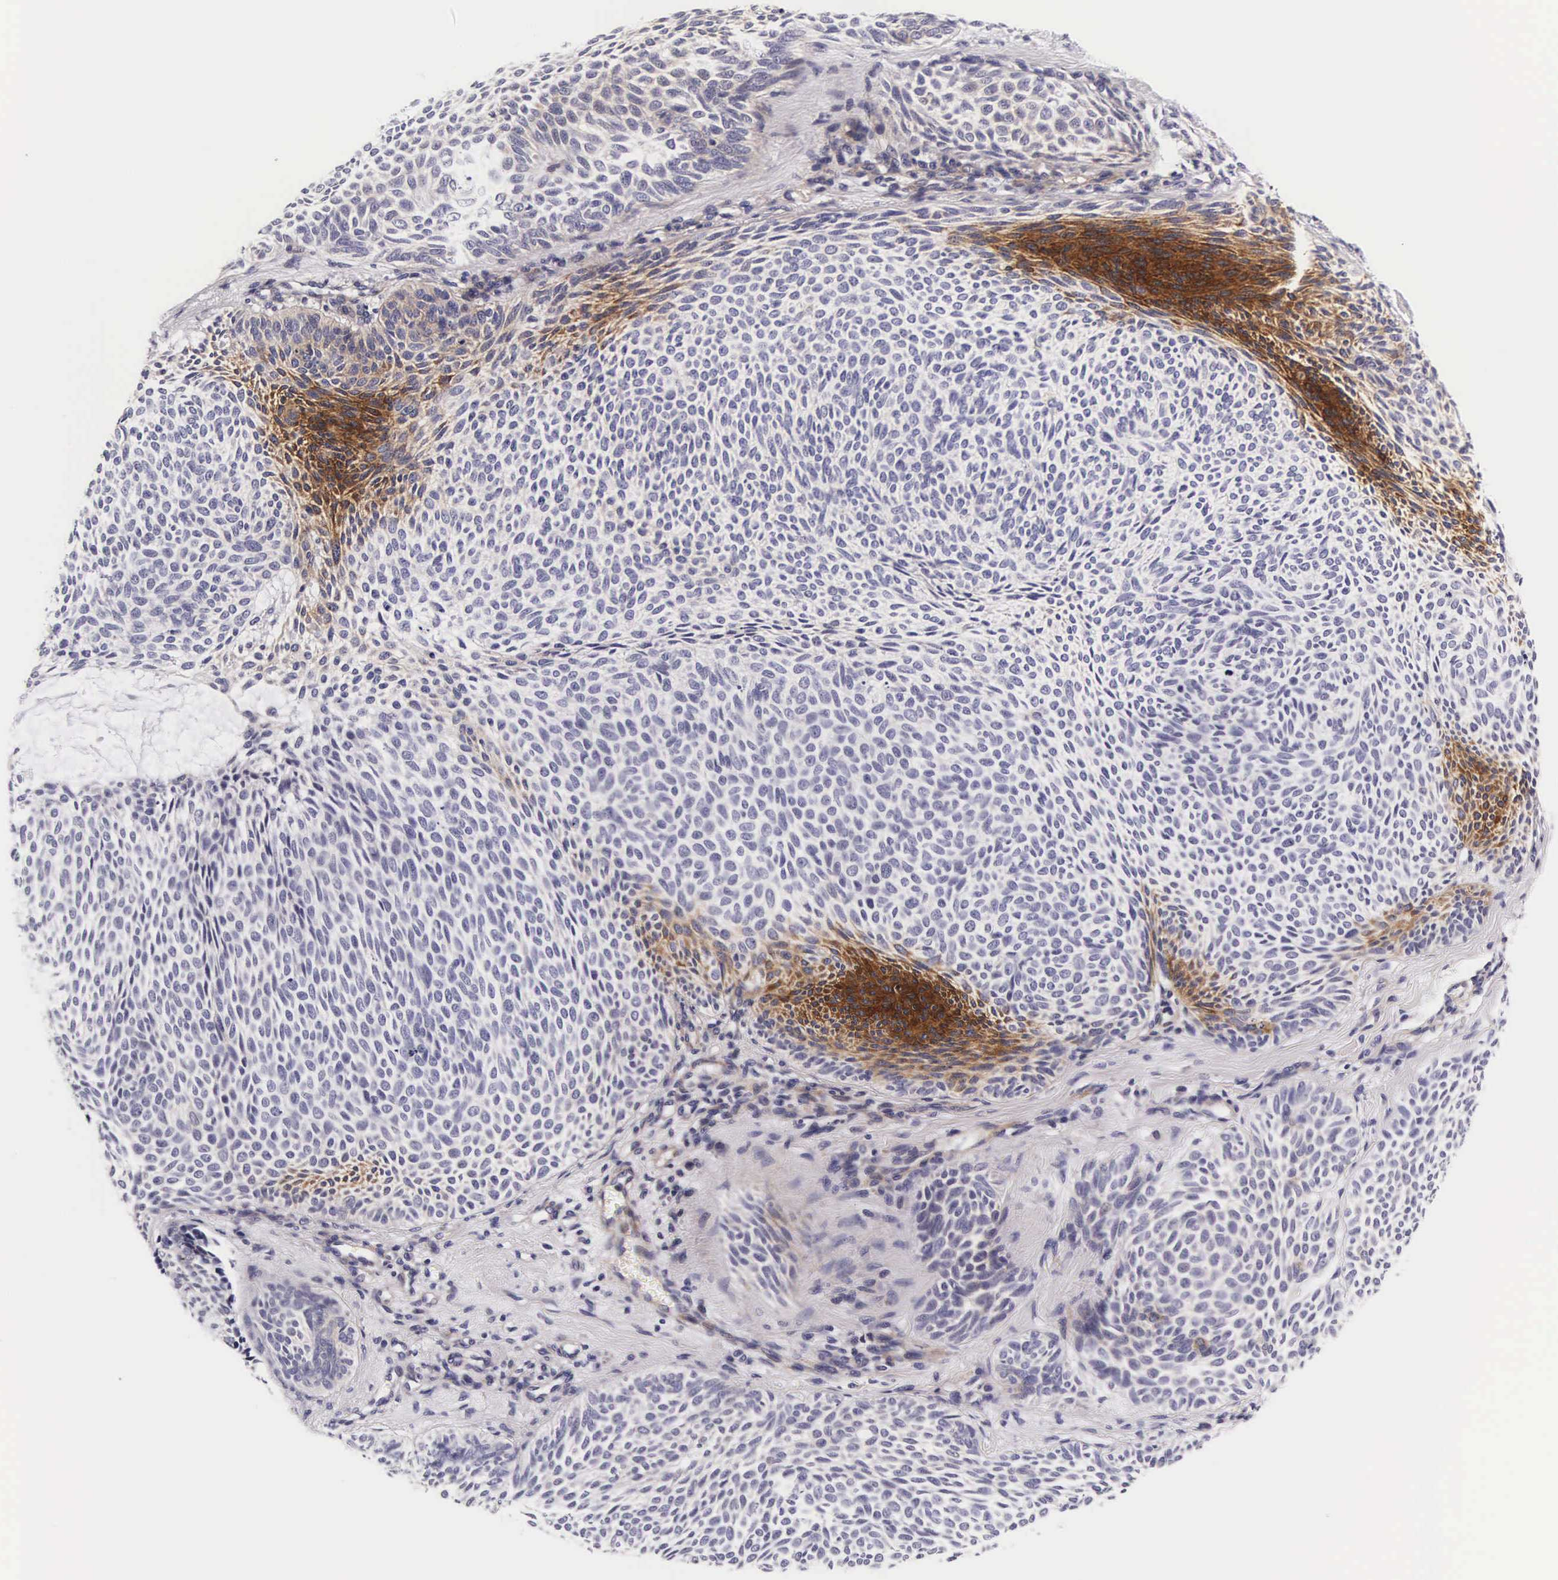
{"staining": {"intensity": "moderate", "quantity": "<25%", "location": "cytoplasmic/membranous"}, "tissue": "skin cancer", "cell_type": "Tumor cells", "image_type": "cancer", "snomed": [{"axis": "morphology", "description": "Basal cell carcinoma"}, {"axis": "topography", "description": "Skin"}], "caption": "IHC (DAB) staining of human skin cancer demonstrates moderate cytoplasmic/membranous protein expression in approximately <25% of tumor cells. IHC stains the protein of interest in brown and the nuclei are stained blue.", "gene": "UPRT", "patient": {"sex": "male", "age": 84}}